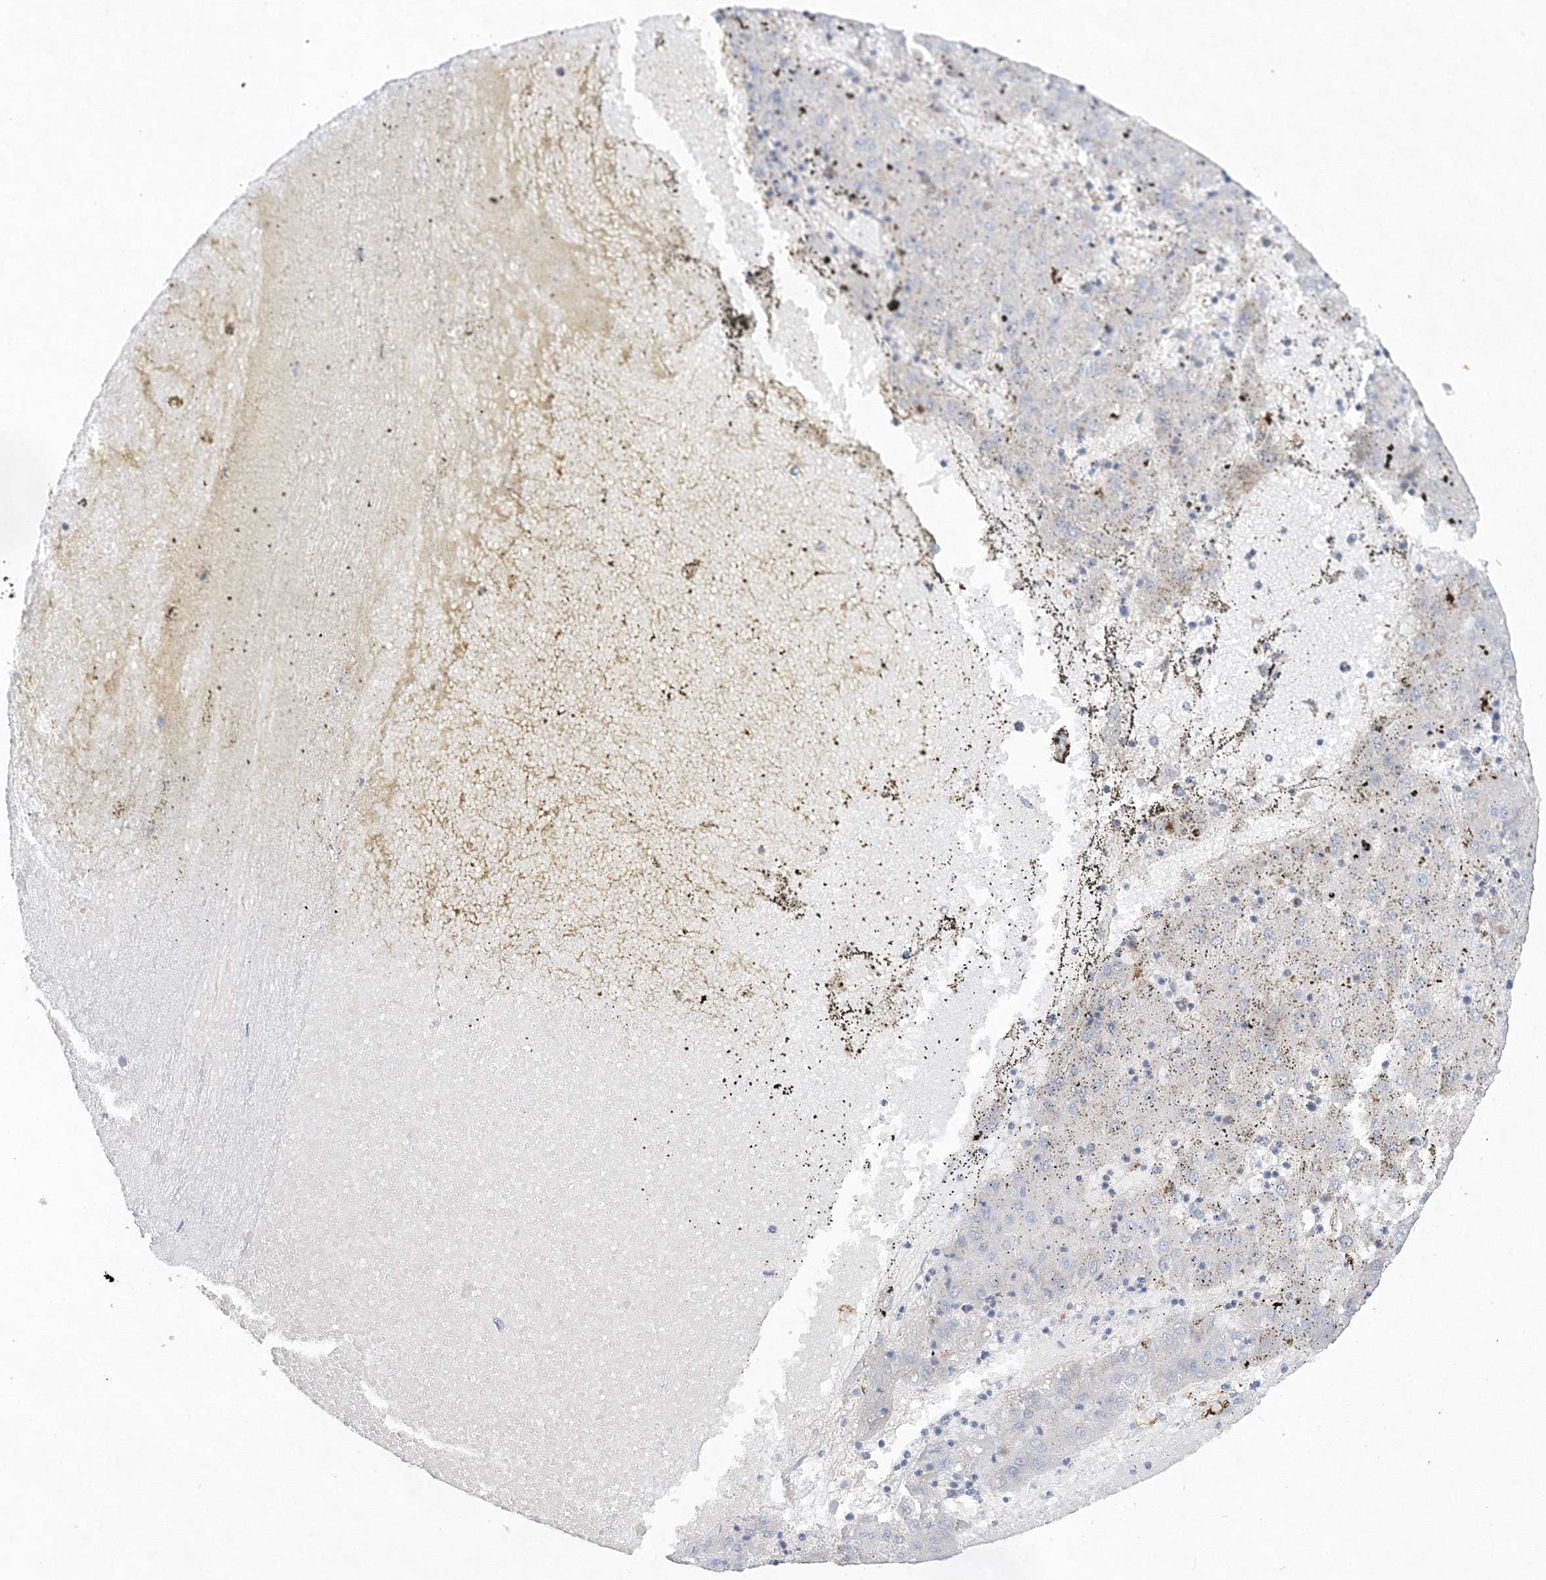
{"staining": {"intensity": "negative", "quantity": "none", "location": "none"}, "tissue": "liver cancer", "cell_type": "Tumor cells", "image_type": "cancer", "snomed": [{"axis": "morphology", "description": "Carcinoma, Hepatocellular, NOS"}, {"axis": "topography", "description": "Liver"}], "caption": "There is no significant expression in tumor cells of liver cancer.", "gene": "SEC23IP", "patient": {"sex": "male", "age": 72}}